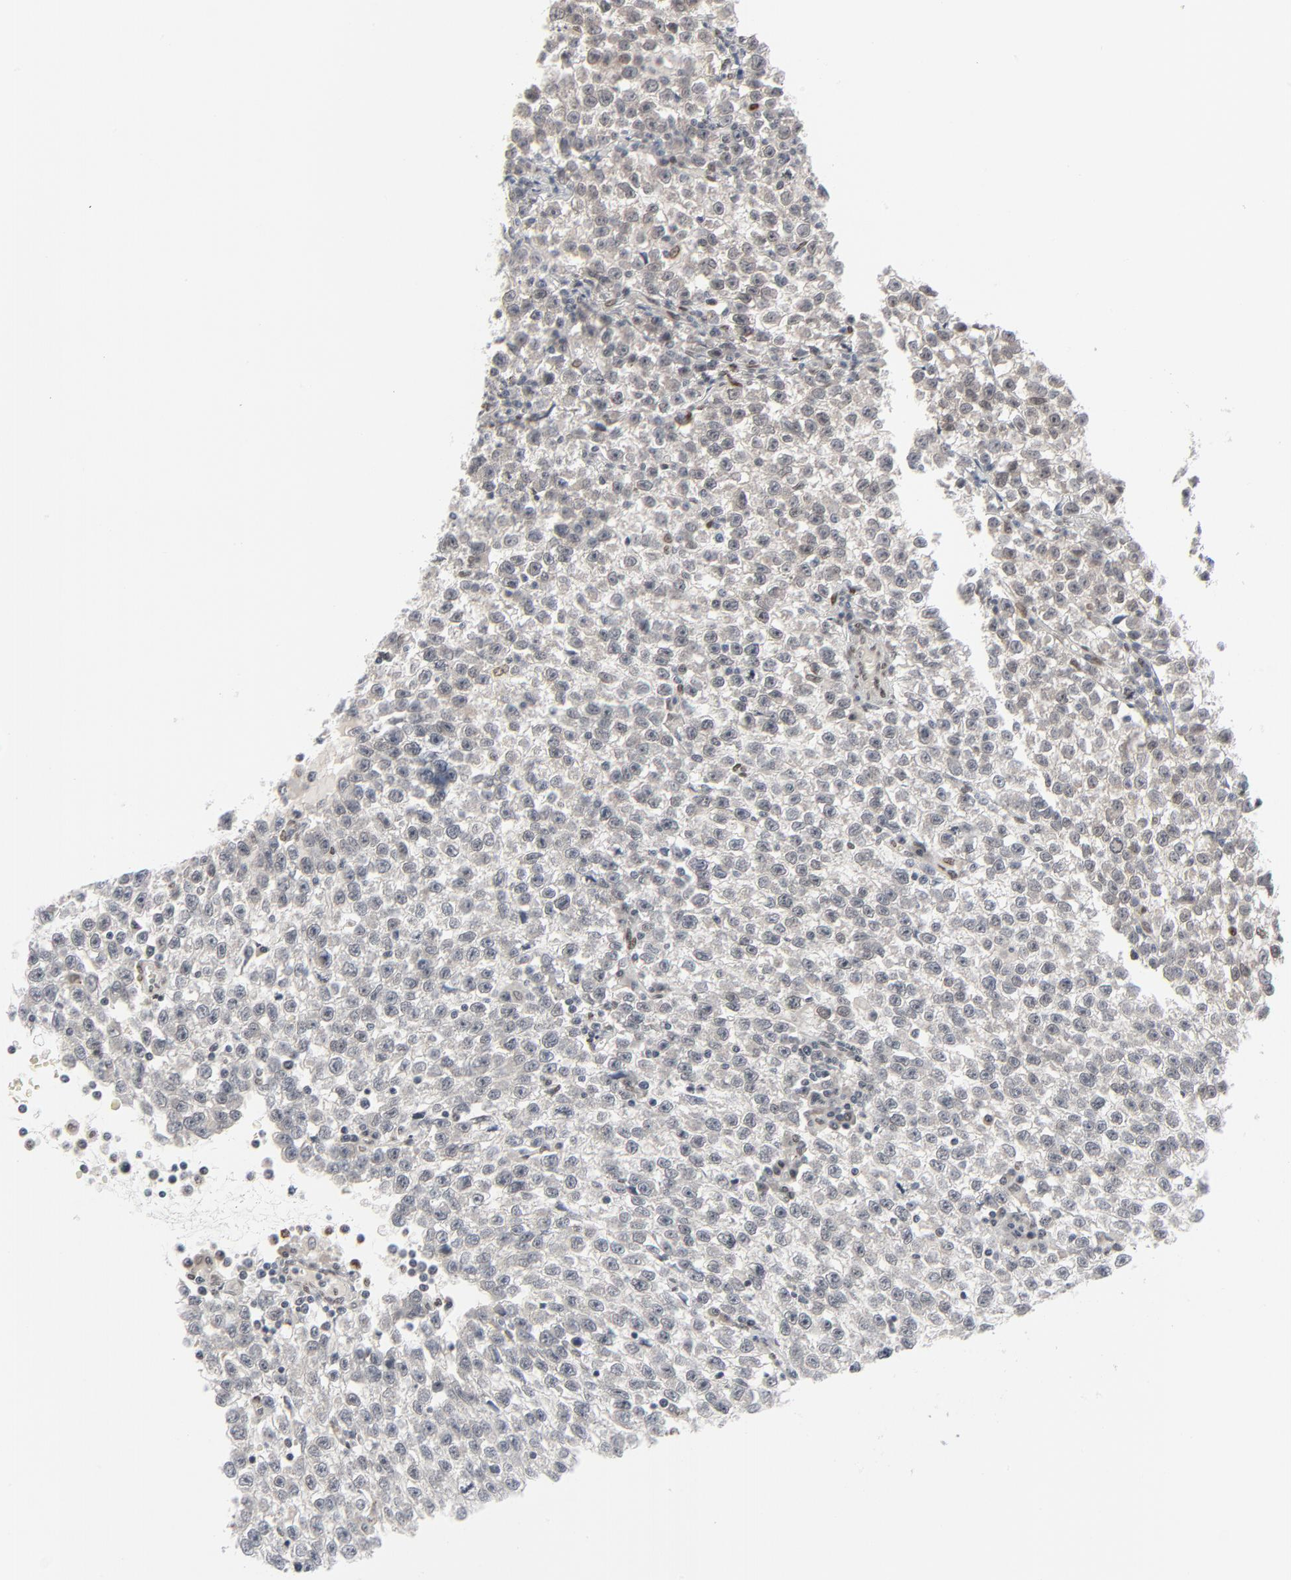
{"staining": {"intensity": "negative", "quantity": "none", "location": "none"}, "tissue": "testis cancer", "cell_type": "Tumor cells", "image_type": "cancer", "snomed": [{"axis": "morphology", "description": "Seminoma, NOS"}, {"axis": "topography", "description": "Testis"}], "caption": "High magnification brightfield microscopy of testis cancer stained with DAB (brown) and counterstained with hematoxylin (blue): tumor cells show no significant positivity. Brightfield microscopy of immunohistochemistry stained with DAB (brown) and hematoxylin (blue), captured at high magnification.", "gene": "CUX1", "patient": {"sex": "male", "age": 35}}